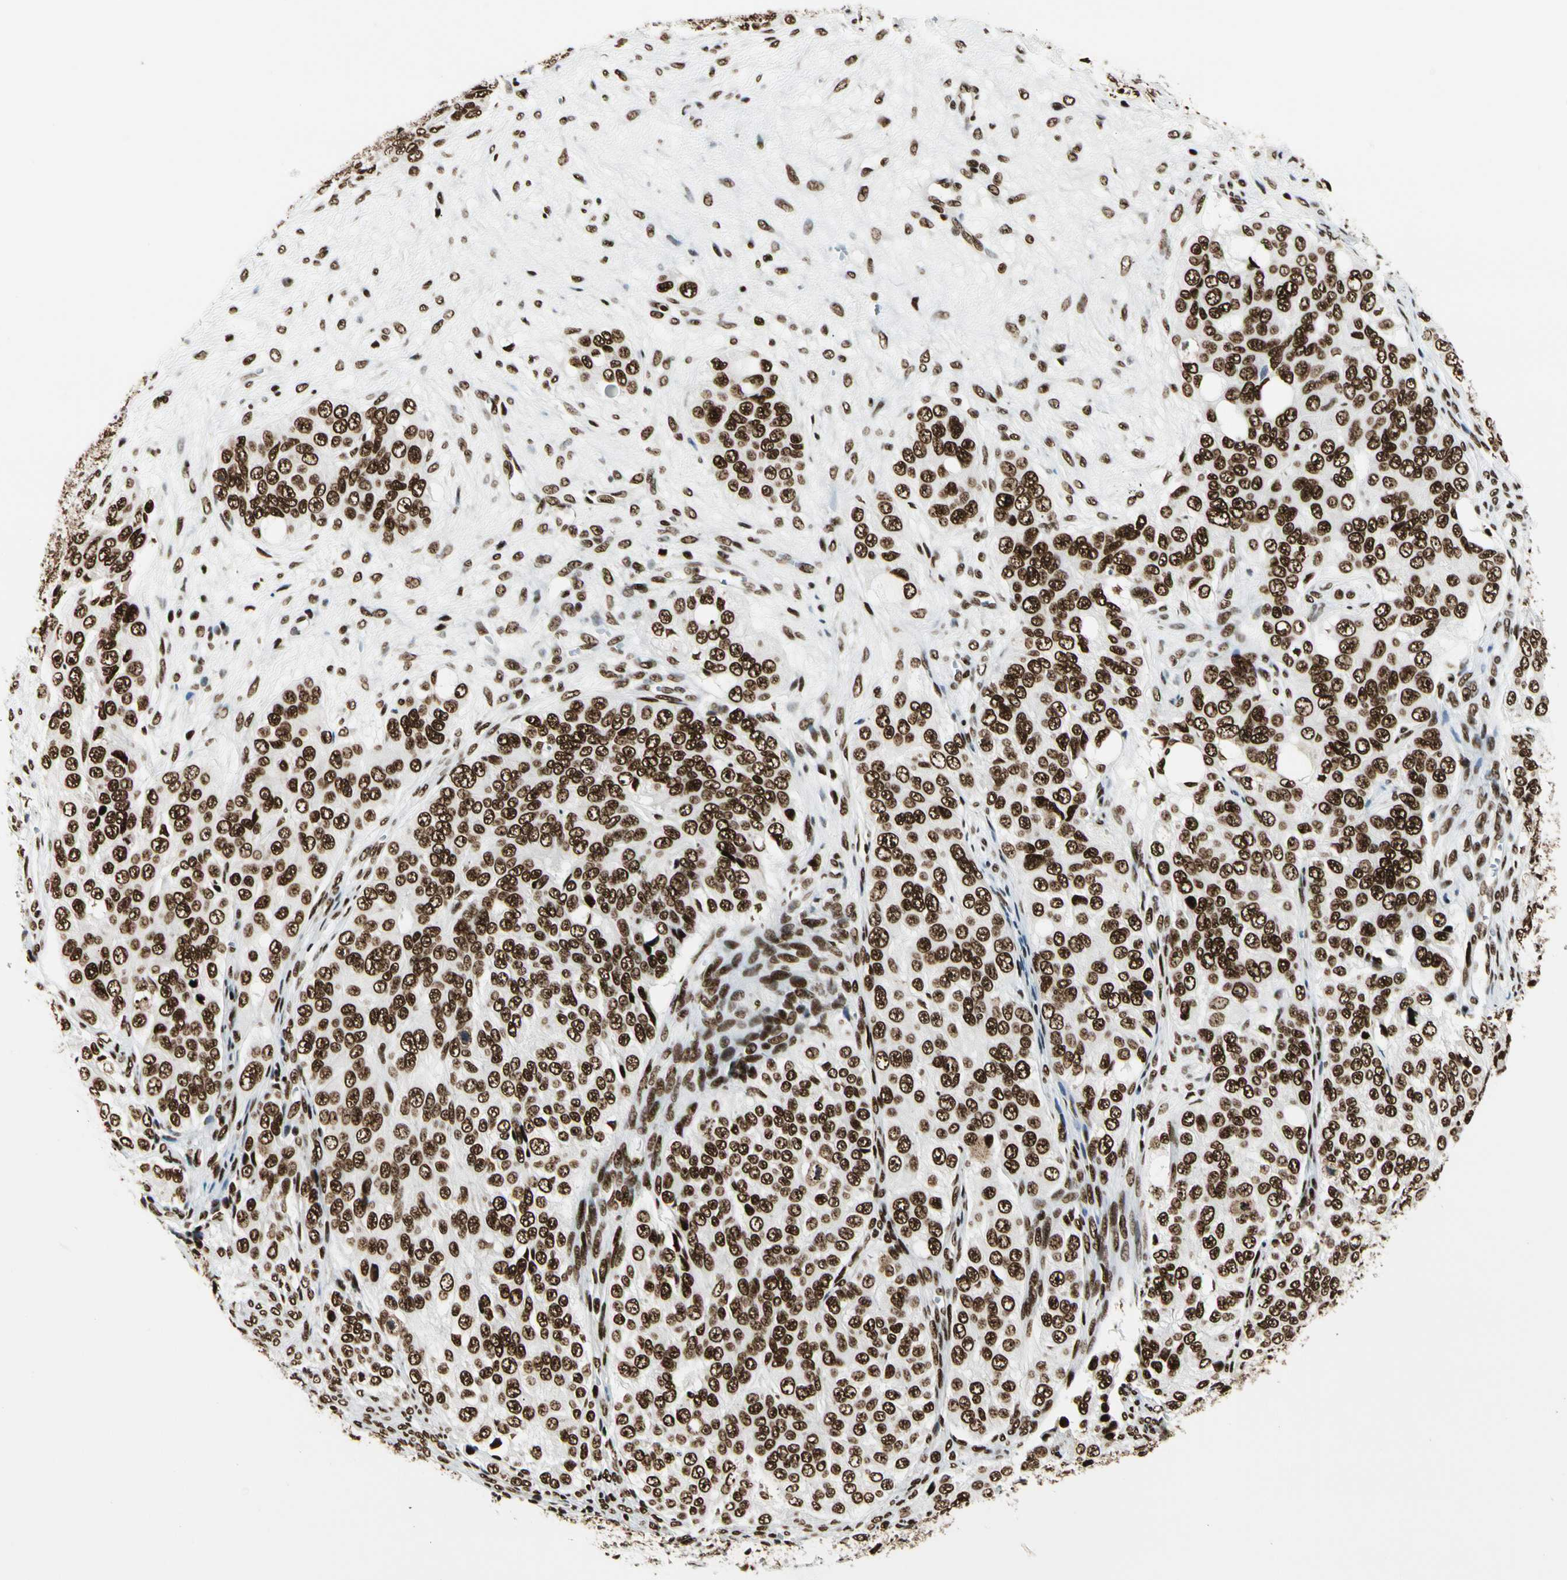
{"staining": {"intensity": "strong", "quantity": ">75%", "location": "nuclear"}, "tissue": "ovarian cancer", "cell_type": "Tumor cells", "image_type": "cancer", "snomed": [{"axis": "morphology", "description": "Carcinoma, endometroid"}, {"axis": "topography", "description": "Ovary"}], "caption": "There is high levels of strong nuclear staining in tumor cells of endometroid carcinoma (ovarian), as demonstrated by immunohistochemical staining (brown color).", "gene": "CCAR1", "patient": {"sex": "female", "age": 51}}